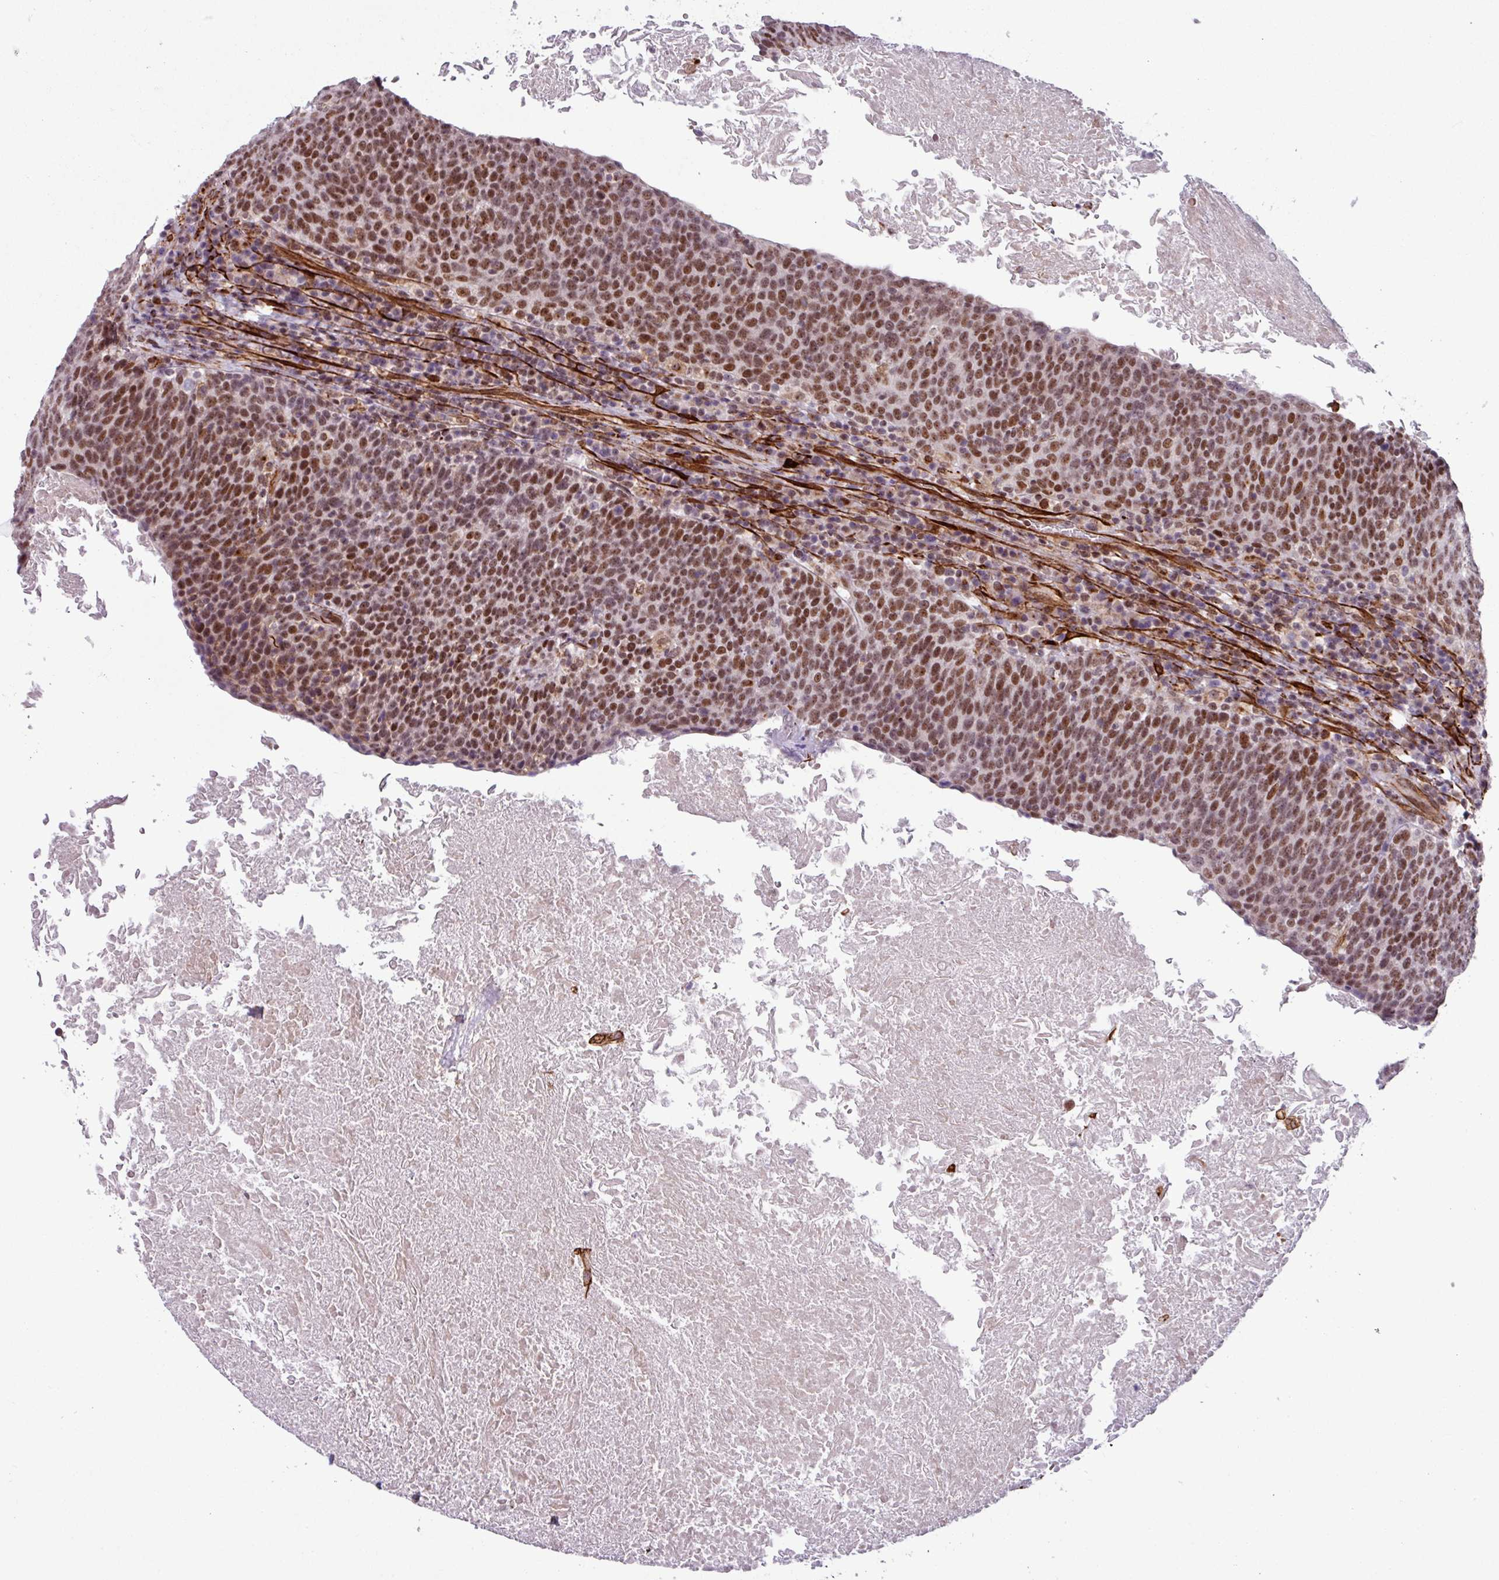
{"staining": {"intensity": "strong", "quantity": ">75%", "location": "nuclear"}, "tissue": "head and neck cancer", "cell_type": "Tumor cells", "image_type": "cancer", "snomed": [{"axis": "morphology", "description": "Squamous cell carcinoma, NOS"}, {"axis": "morphology", "description": "Squamous cell carcinoma, metastatic, NOS"}, {"axis": "topography", "description": "Lymph node"}, {"axis": "topography", "description": "Head-Neck"}], "caption": "A brown stain labels strong nuclear positivity of a protein in human head and neck squamous cell carcinoma tumor cells.", "gene": "CHD3", "patient": {"sex": "male", "age": 62}}